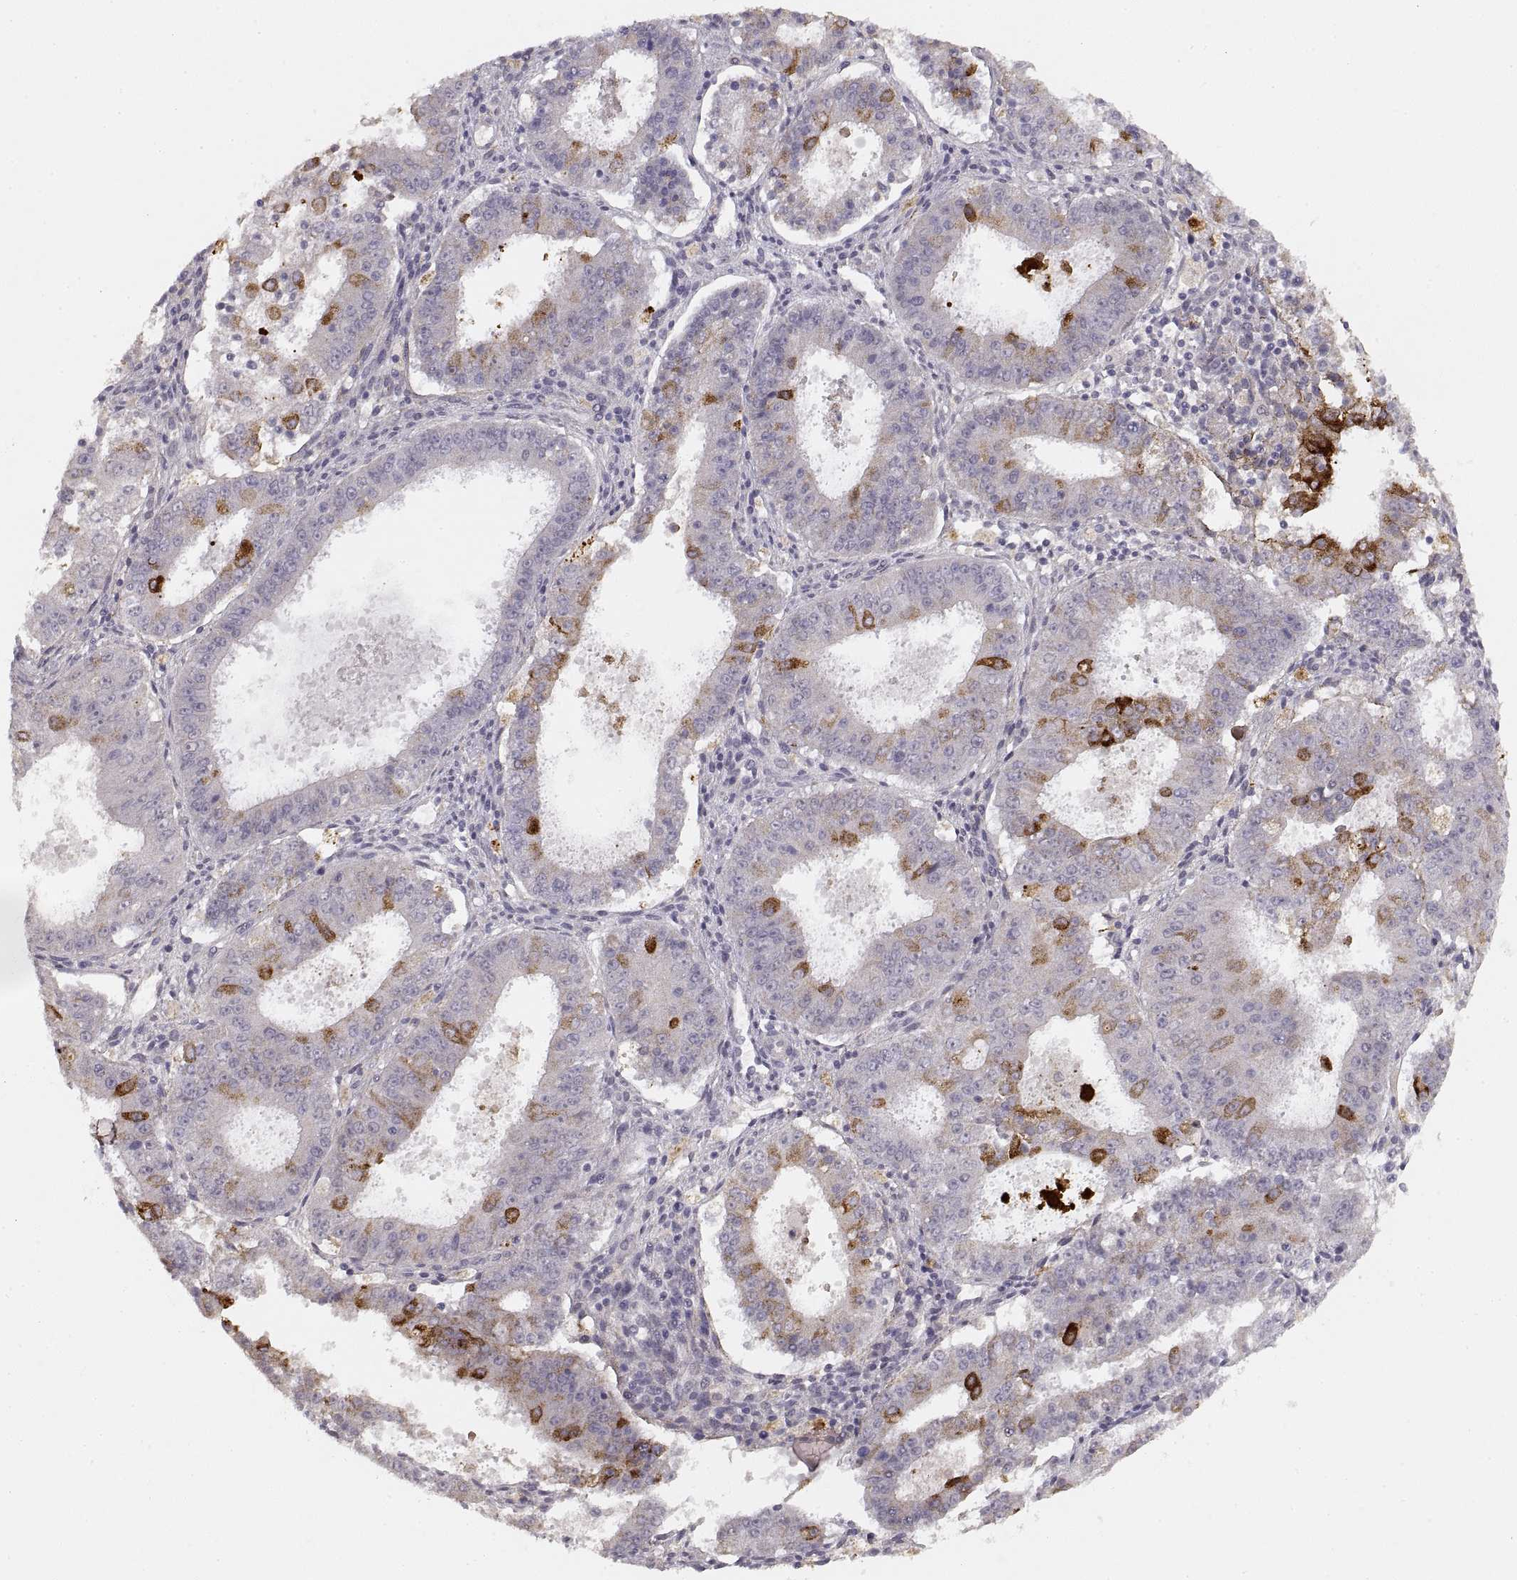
{"staining": {"intensity": "strong", "quantity": "<25%", "location": "cytoplasmic/membranous"}, "tissue": "ovarian cancer", "cell_type": "Tumor cells", "image_type": "cancer", "snomed": [{"axis": "morphology", "description": "Carcinoma, endometroid"}, {"axis": "topography", "description": "Ovary"}], "caption": "Strong cytoplasmic/membranous staining for a protein is present in approximately <25% of tumor cells of ovarian cancer (endometroid carcinoma) using immunohistochemistry (IHC).", "gene": "LAMC2", "patient": {"sex": "female", "age": 42}}